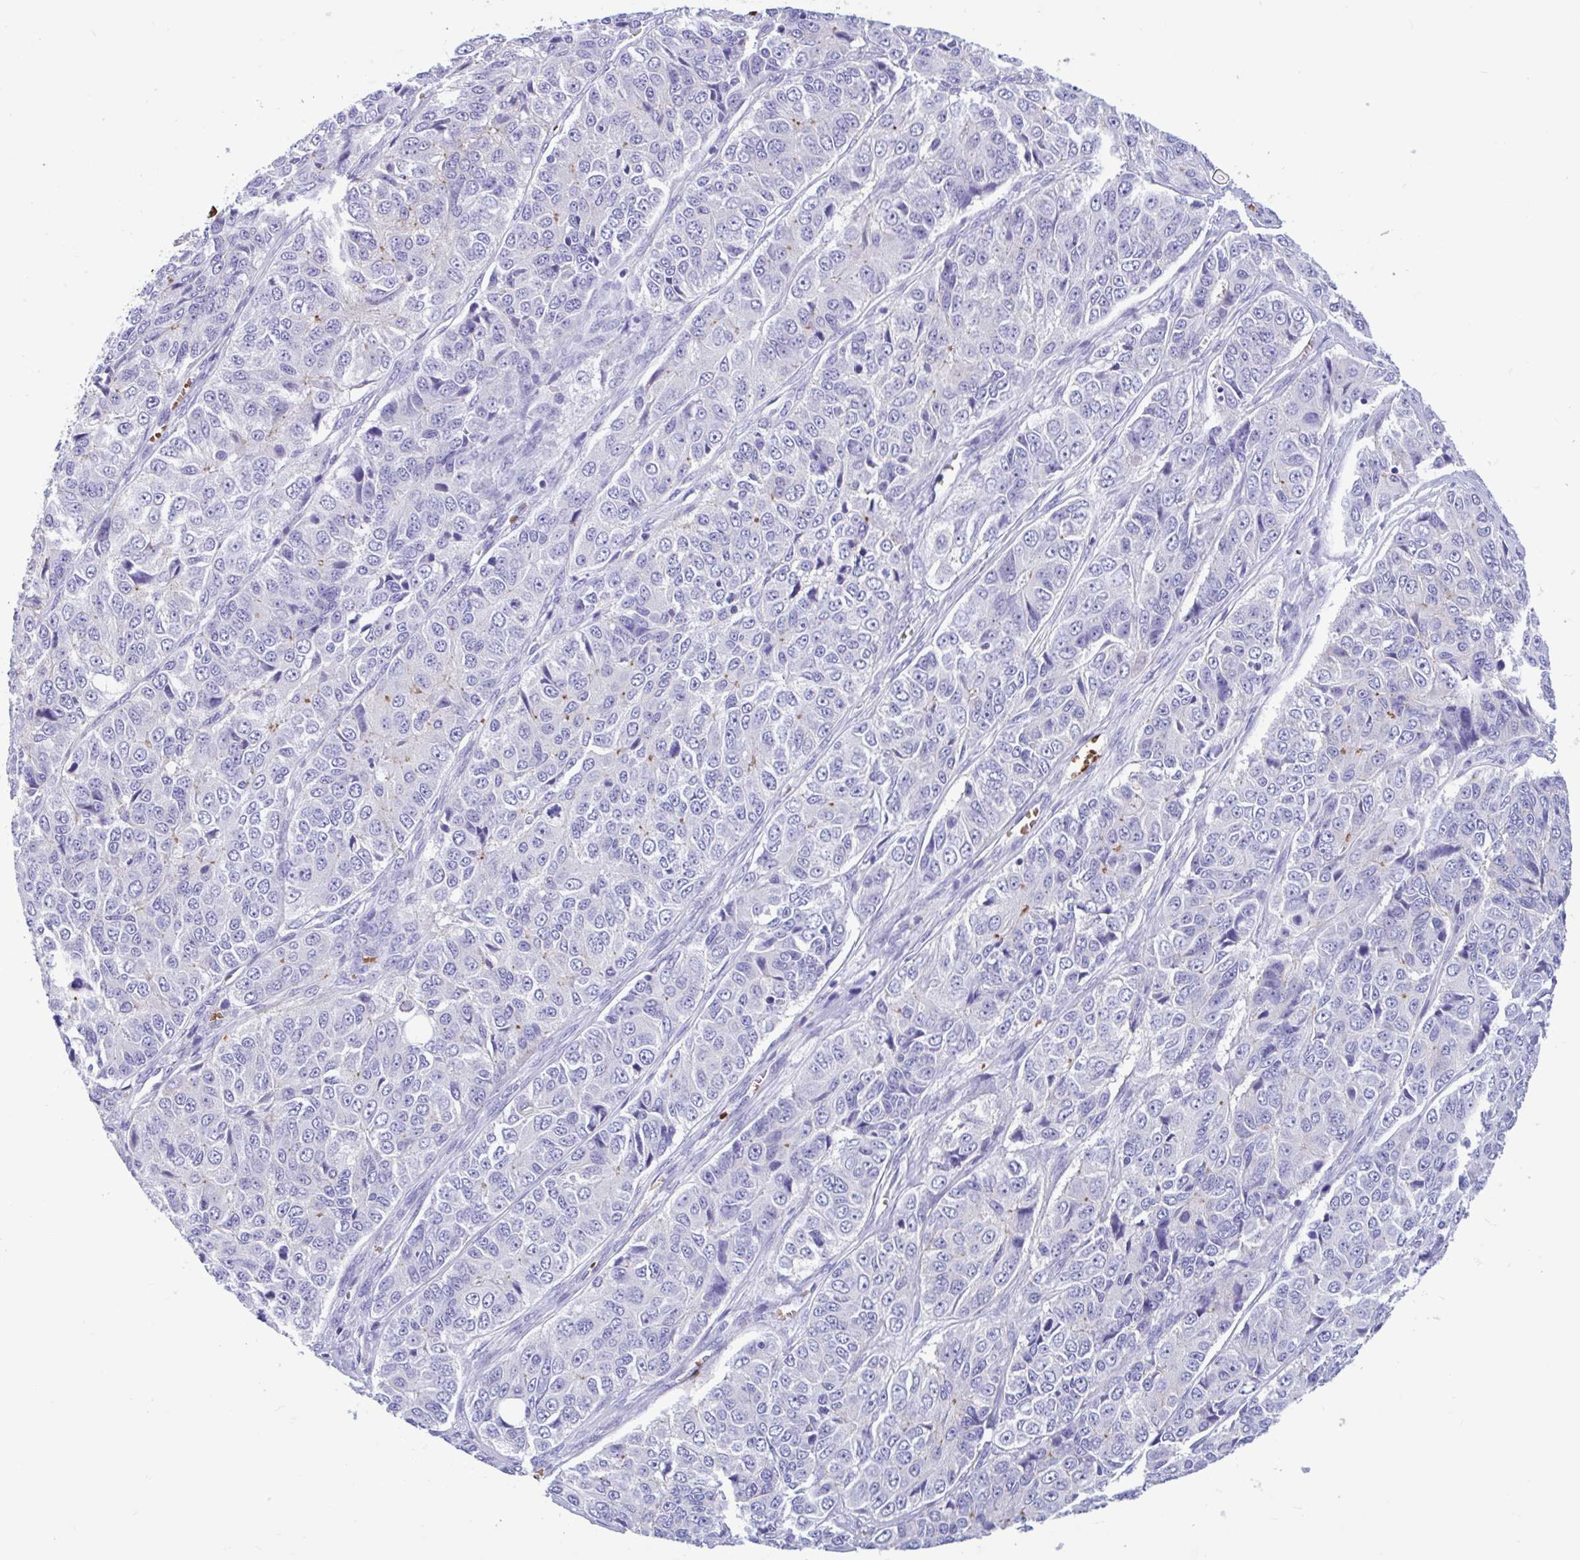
{"staining": {"intensity": "negative", "quantity": "none", "location": "none"}, "tissue": "ovarian cancer", "cell_type": "Tumor cells", "image_type": "cancer", "snomed": [{"axis": "morphology", "description": "Carcinoma, endometroid"}, {"axis": "topography", "description": "Ovary"}], "caption": "Immunohistochemistry (IHC) histopathology image of neoplastic tissue: human ovarian cancer (endometroid carcinoma) stained with DAB demonstrates no significant protein positivity in tumor cells.", "gene": "TMEM79", "patient": {"sex": "female", "age": 51}}